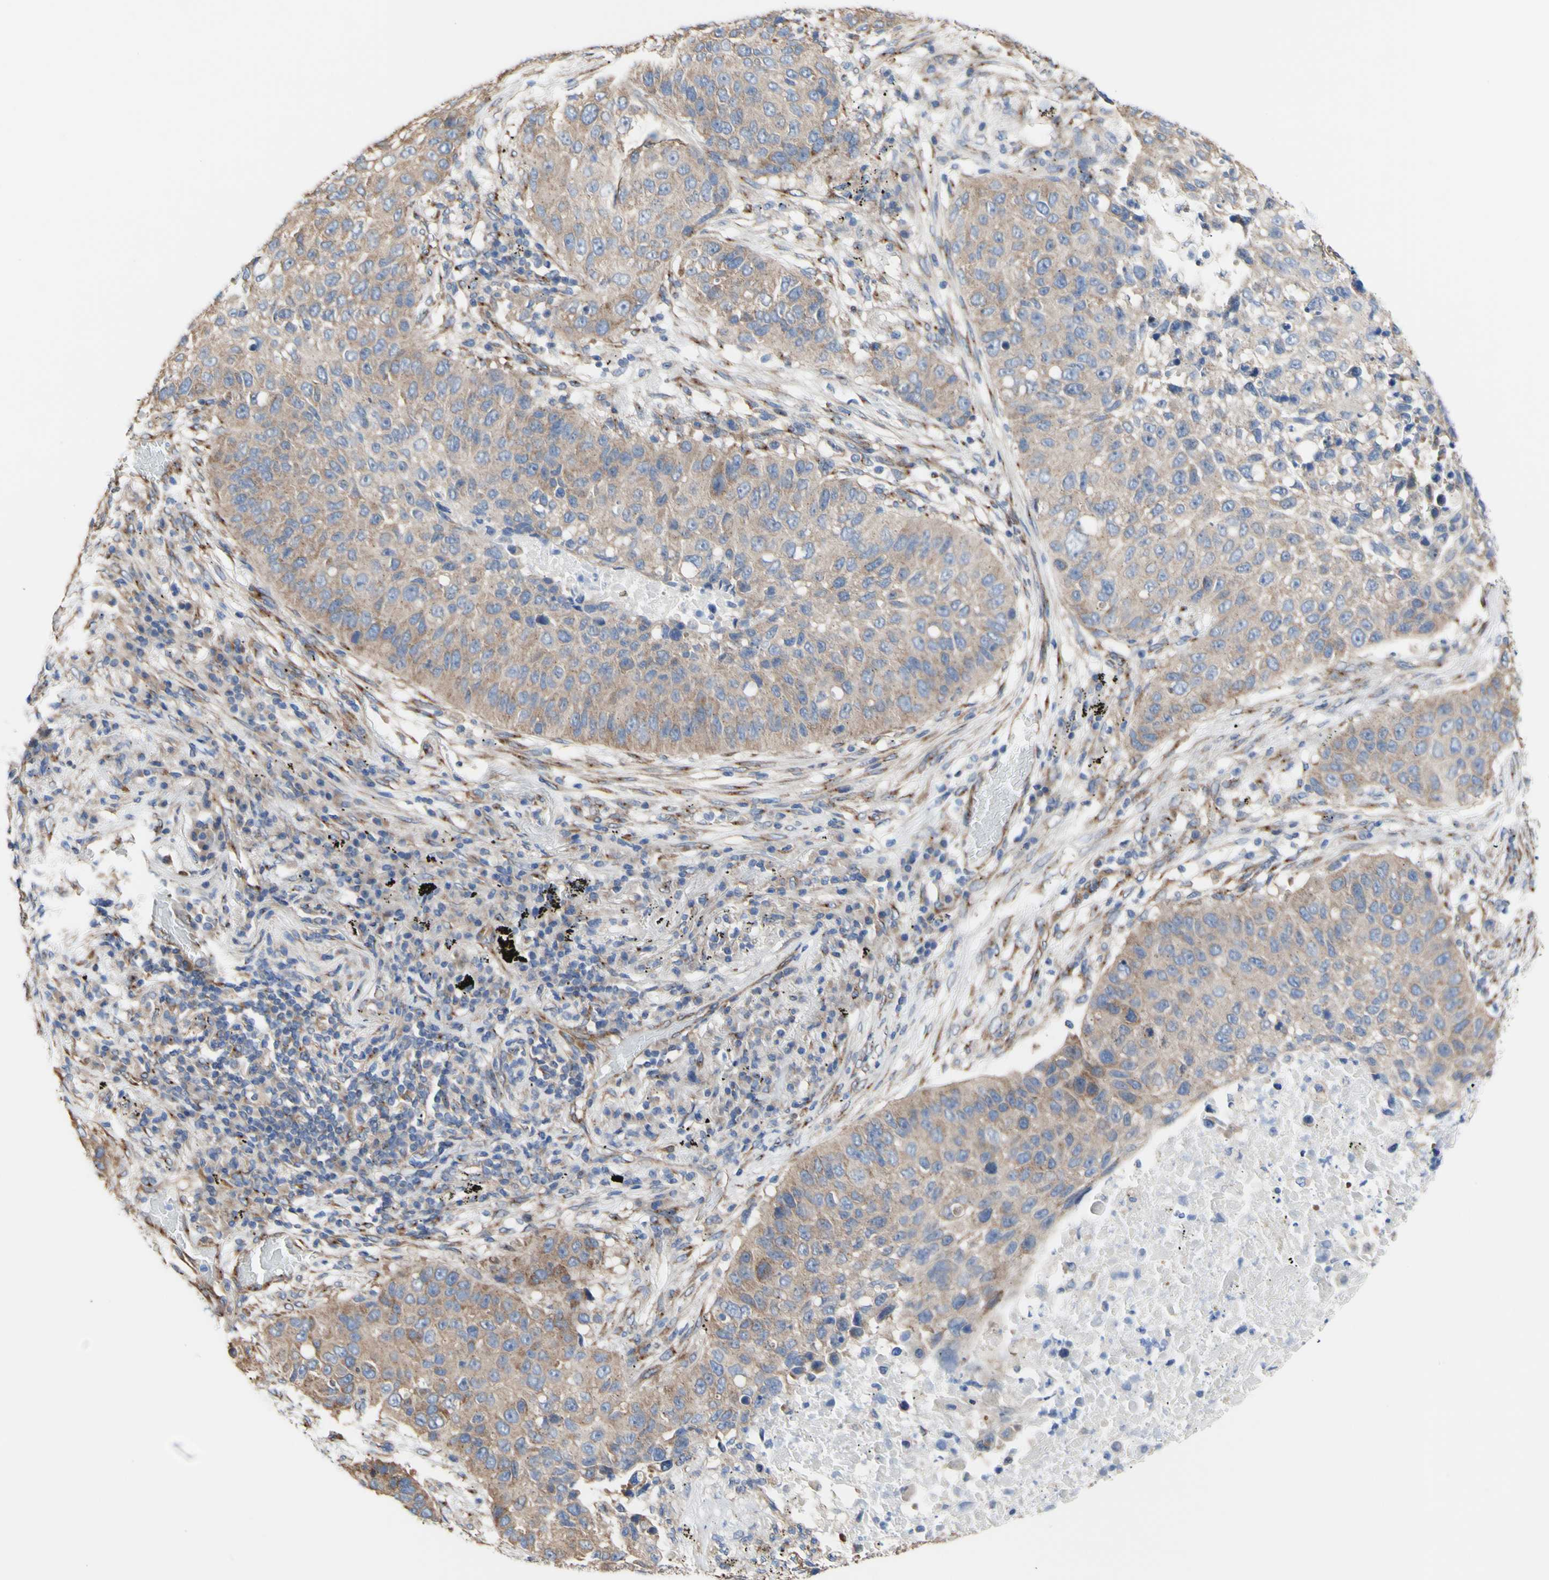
{"staining": {"intensity": "moderate", "quantity": ">75%", "location": "cytoplasmic/membranous"}, "tissue": "lung cancer", "cell_type": "Tumor cells", "image_type": "cancer", "snomed": [{"axis": "morphology", "description": "Squamous cell carcinoma, NOS"}, {"axis": "topography", "description": "Lung"}], "caption": "This image displays immunohistochemistry staining of human lung cancer (squamous cell carcinoma), with medium moderate cytoplasmic/membranous expression in about >75% of tumor cells.", "gene": "LRIG3", "patient": {"sex": "male", "age": 57}}